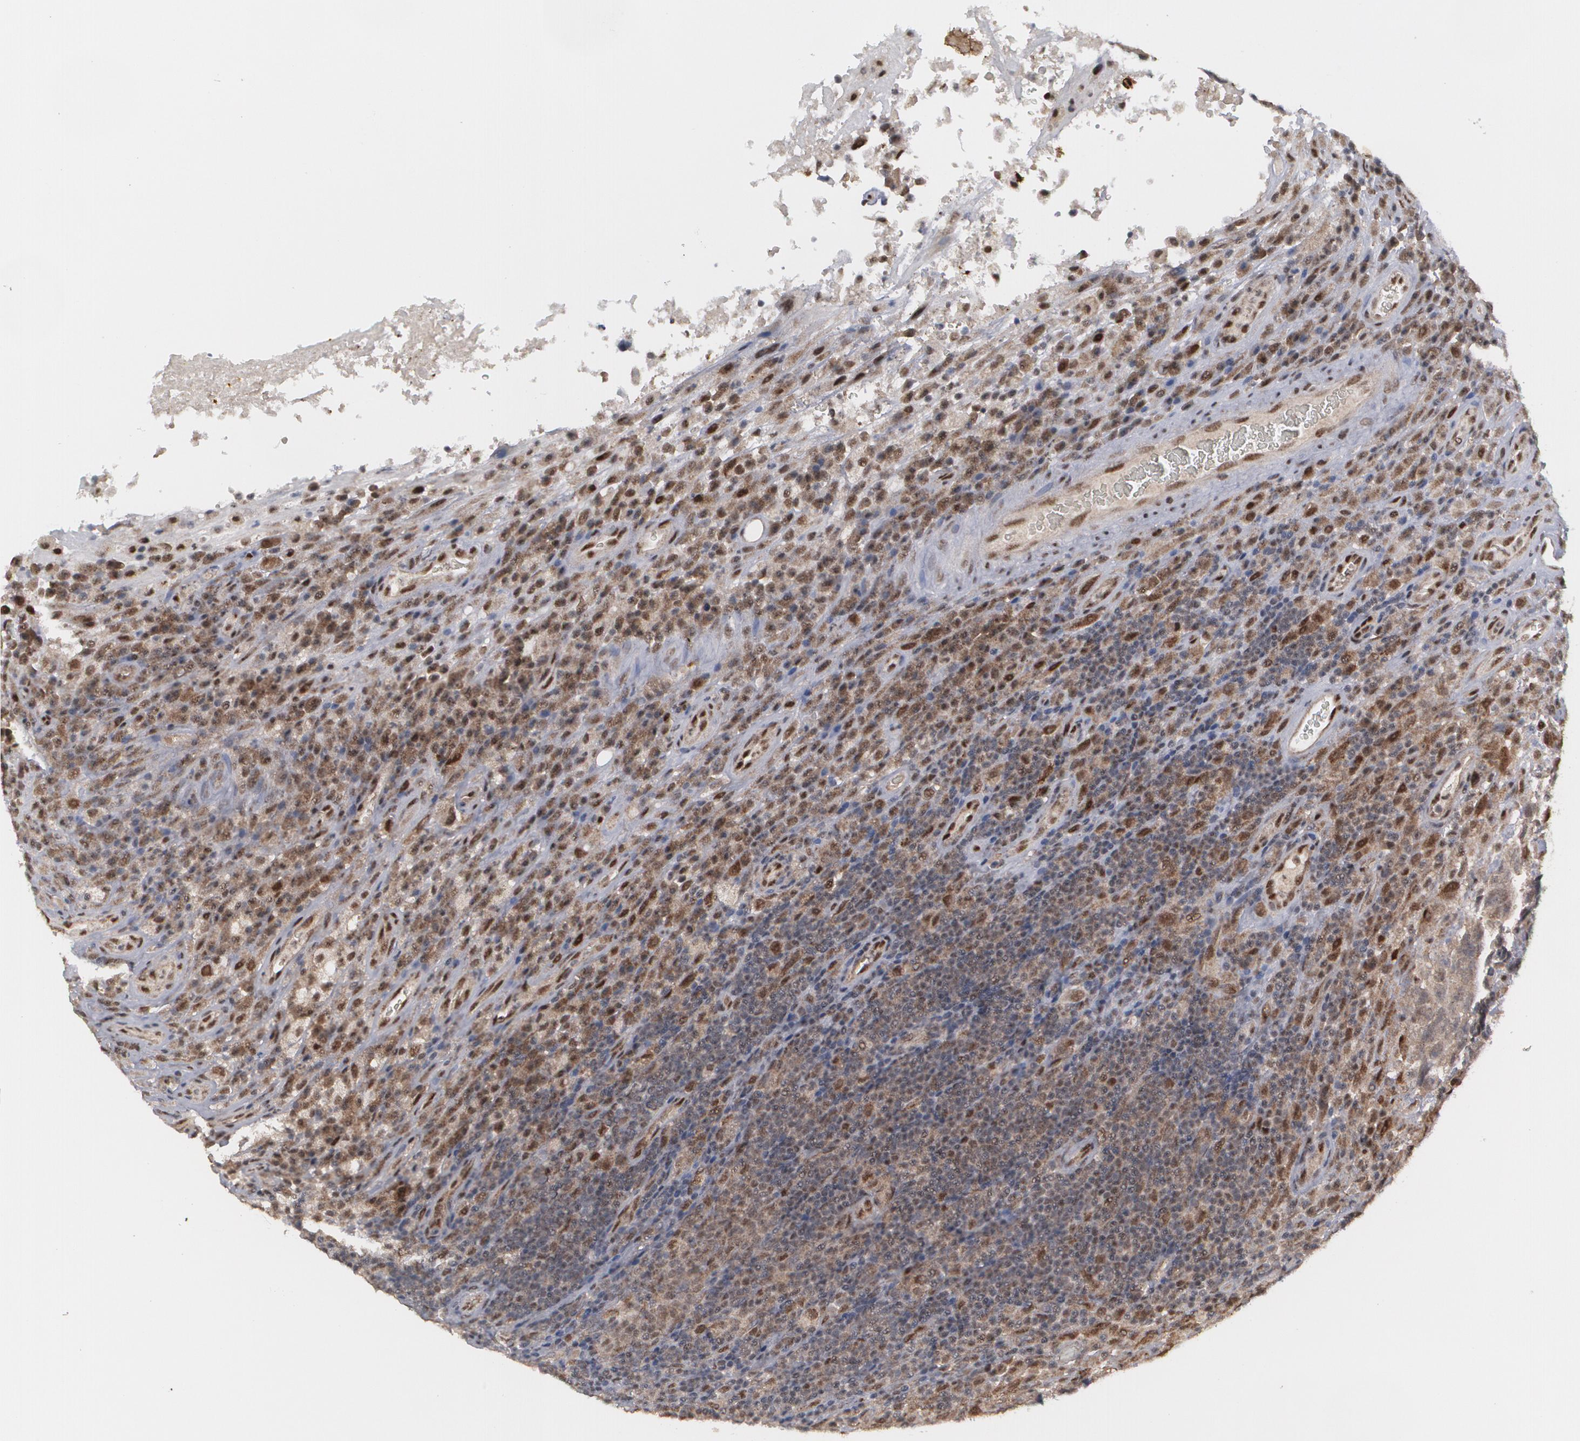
{"staining": {"intensity": "moderate", "quantity": ">75%", "location": "nuclear"}, "tissue": "testis cancer", "cell_type": "Tumor cells", "image_type": "cancer", "snomed": [{"axis": "morphology", "description": "Necrosis, NOS"}, {"axis": "morphology", "description": "Carcinoma, Embryonal, NOS"}, {"axis": "topography", "description": "Testis"}], "caption": "Immunohistochemistry (IHC) of testis cancer displays medium levels of moderate nuclear positivity in approximately >75% of tumor cells.", "gene": "INTS6", "patient": {"sex": "male", "age": 19}}